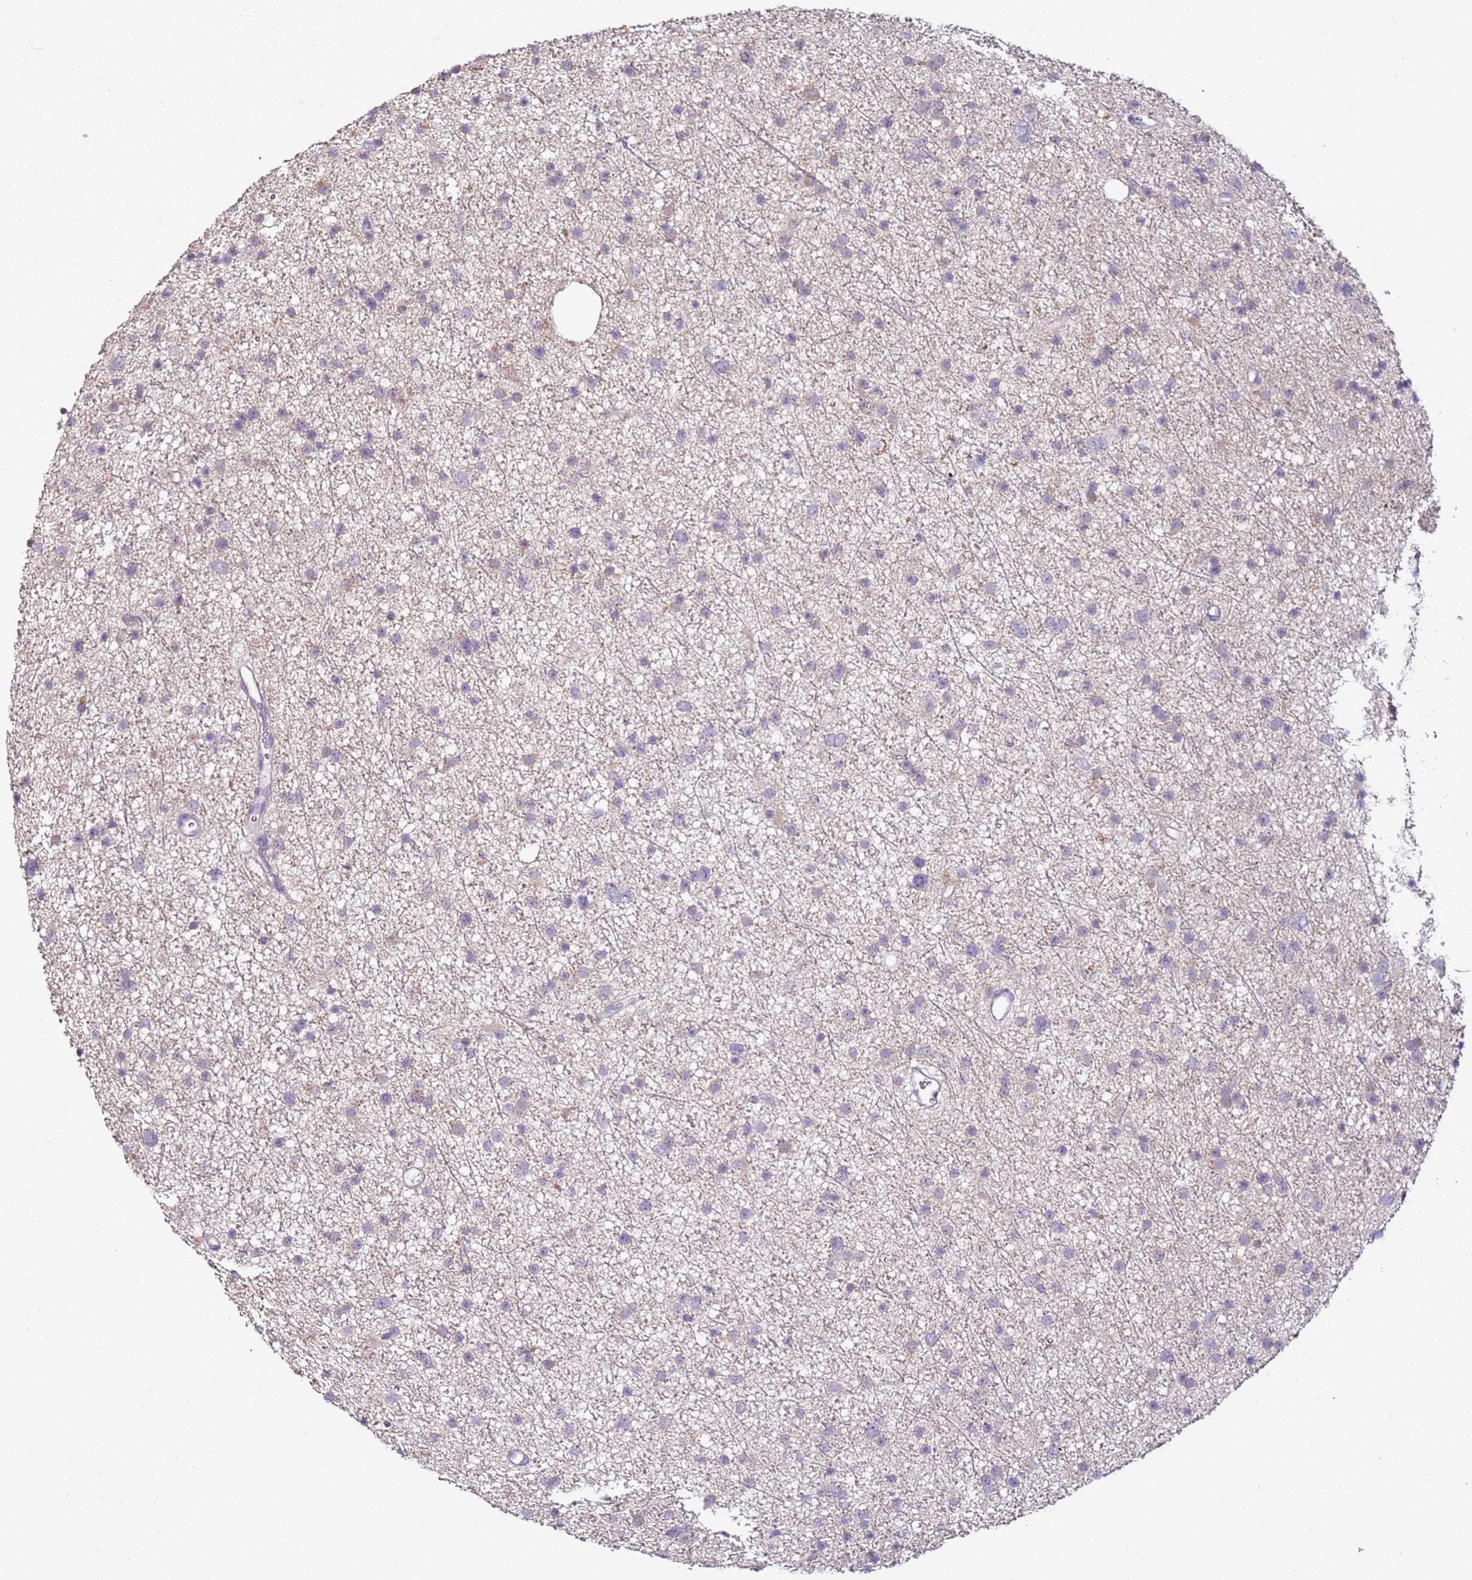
{"staining": {"intensity": "negative", "quantity": "none", "location": "none"}, "tissue": "glioma", "cell_type": "Tumor cells", "image_type": "cancer", "snomed": [{"axis": "morphology", "description": "Glioma, malignant, Low grade"}, {"axis": "topography", "description": "Cerebral cortex"}], "caption": "Tumor cells show no significant expression in low-grade glioma (malignant).", "gene": "MDH1", "patient": {"sex": "female", "age": 39}}